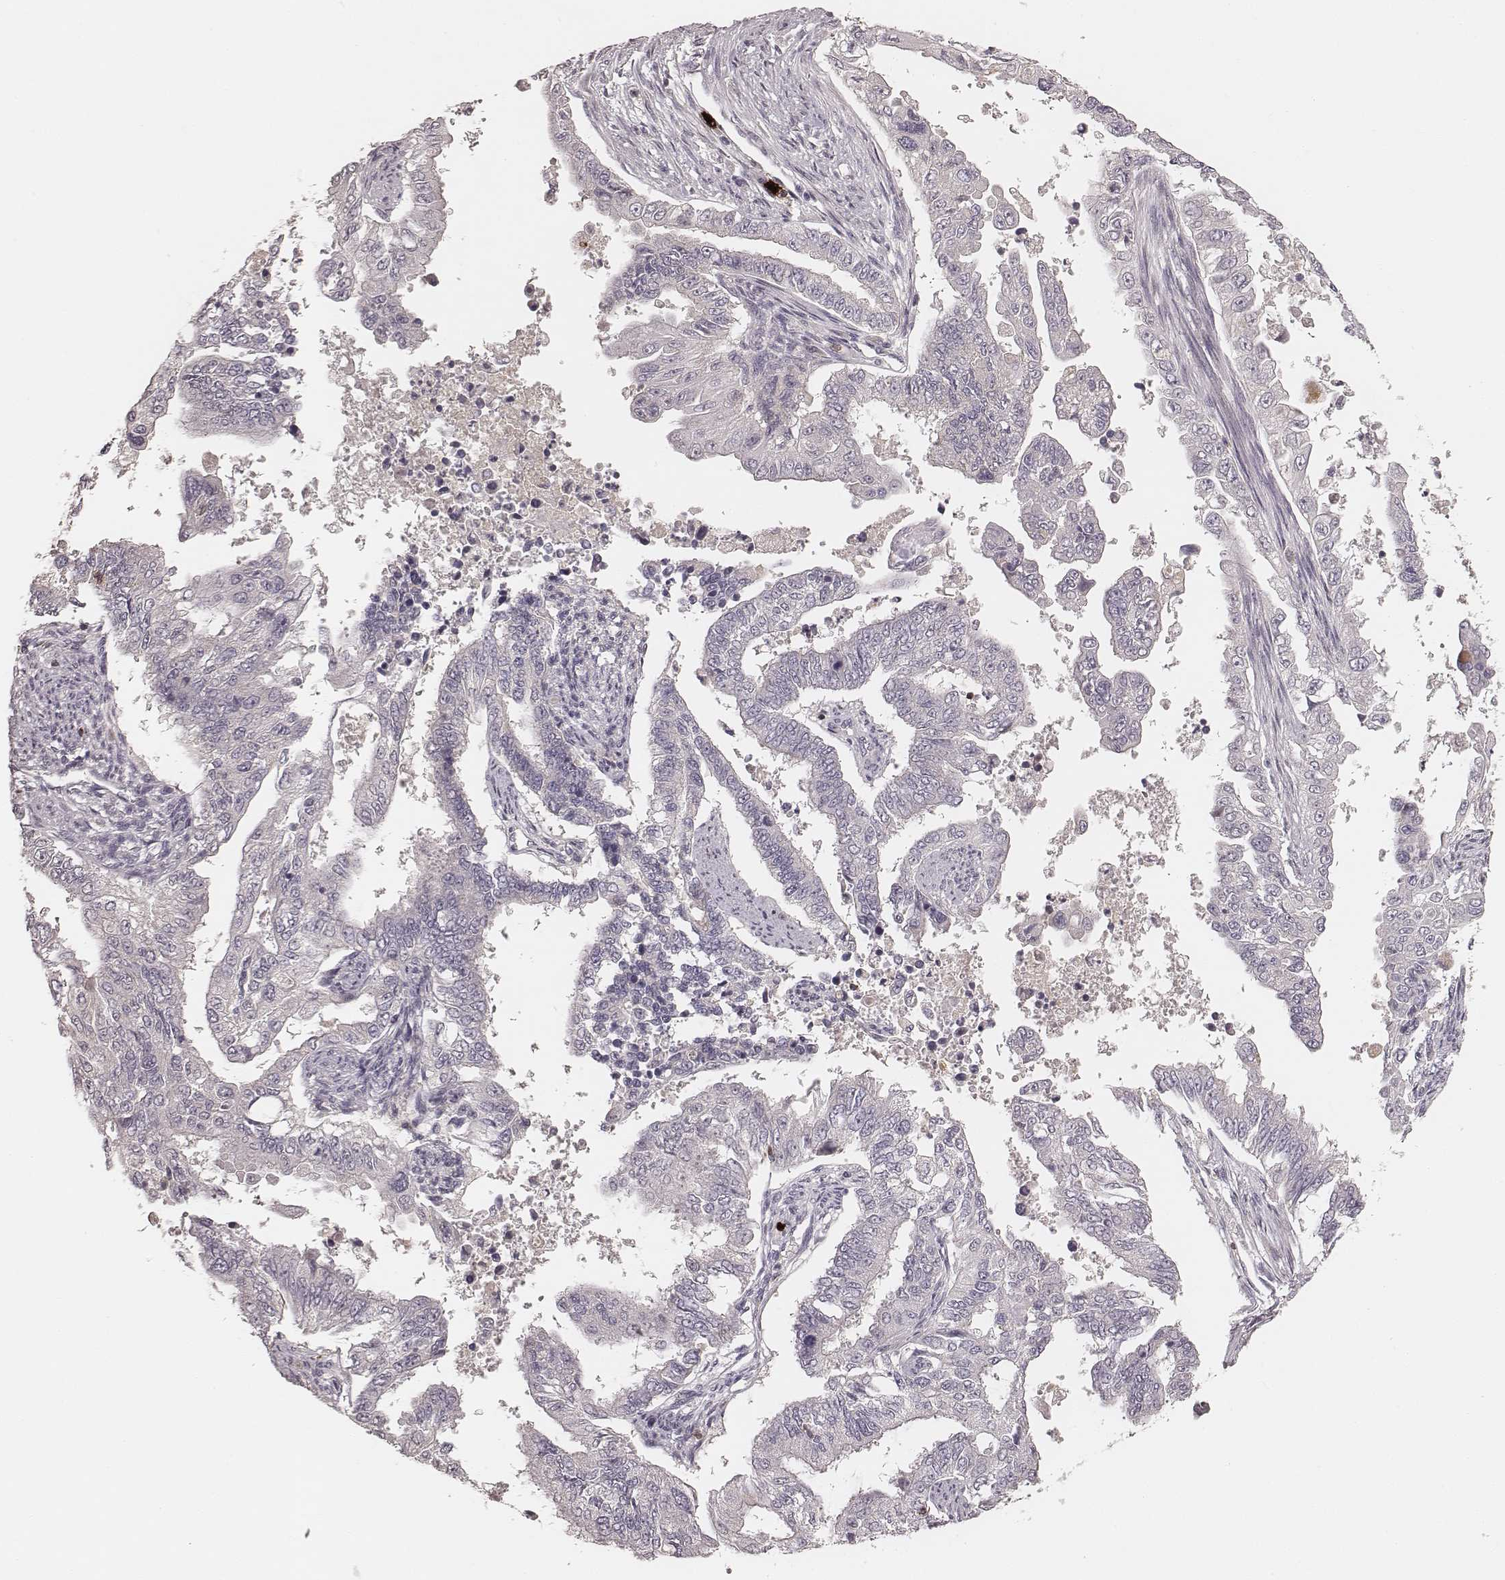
{"staining": {"intensity": "negative", "quantity": "none", "location": "none"}, "tissue": "endometrial cancer", "cell_type": "Tumor cells", "image_type": "cancer", "snomed": [{"axis": "morphology", "description": "Adenocarcinoma, NOS"}, {"axis": "topography", "description": "Uterus"}], "caption": "This photomicrograph is of adenocarcinoma (endometrial) stained with immunohistochemistry (IHC) to label a protein in brown with the nuclei are counter-stained blue. There is no staining in tumor cells.", "gene": "CD8A", "patient": {"sex": "female", "age": 59}}